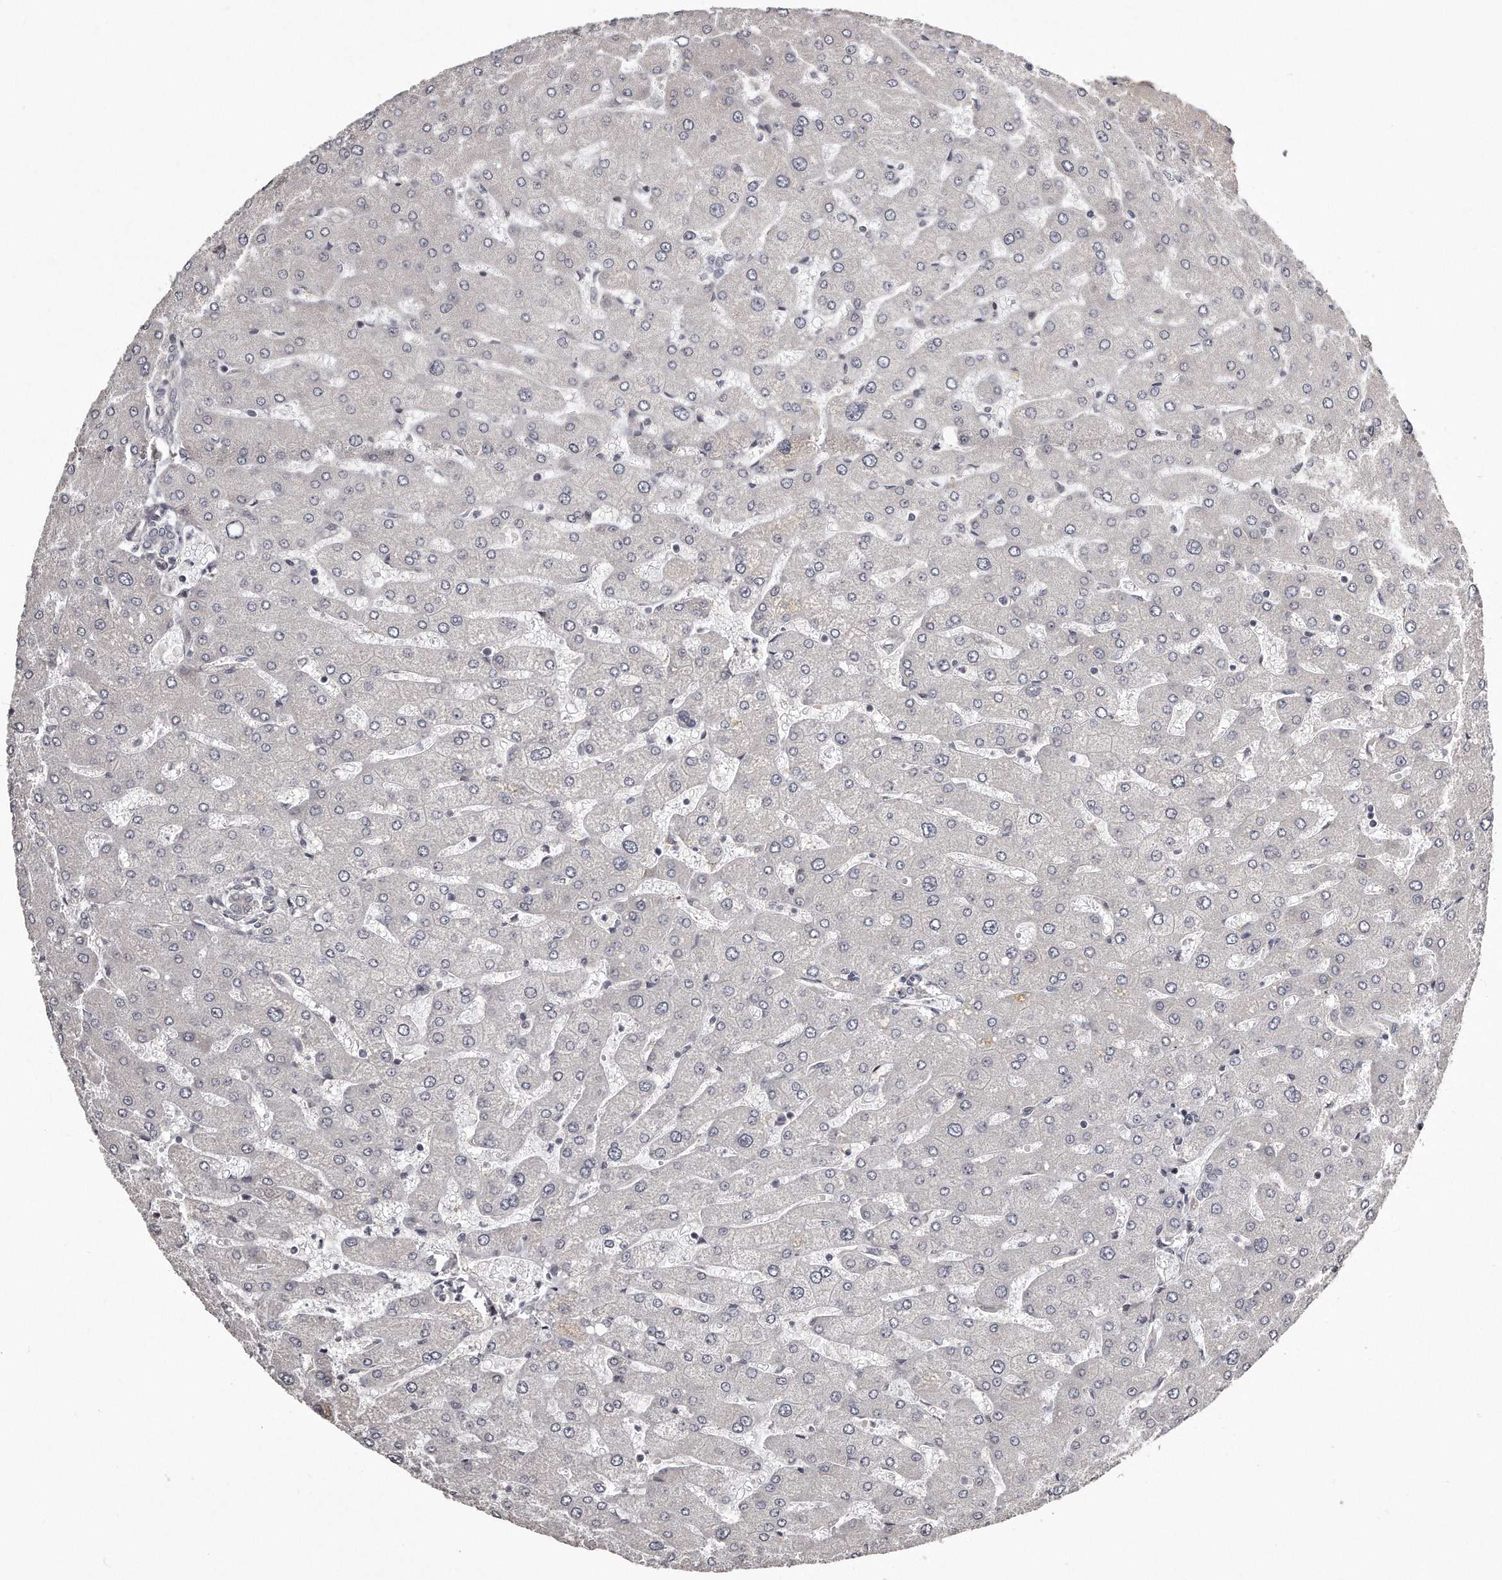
{"staining": {"intensity": "negative", "quantity": "none", "location": "none"}, "tissue": "liver", "cell_type": "Cholangiocytes", "image_type": "normal", "snomed": [{"axis": "morphology", "description": "Normal tissue, NOS"}, {"axis": "topography", "description": "Liver"}], "caption": "Immunohistochemical staining of benign liver exhibits no significant staining in cholangiocytes.", "gene": "TRAPPC14", "patient": {"sex": "male", "age": 55}}